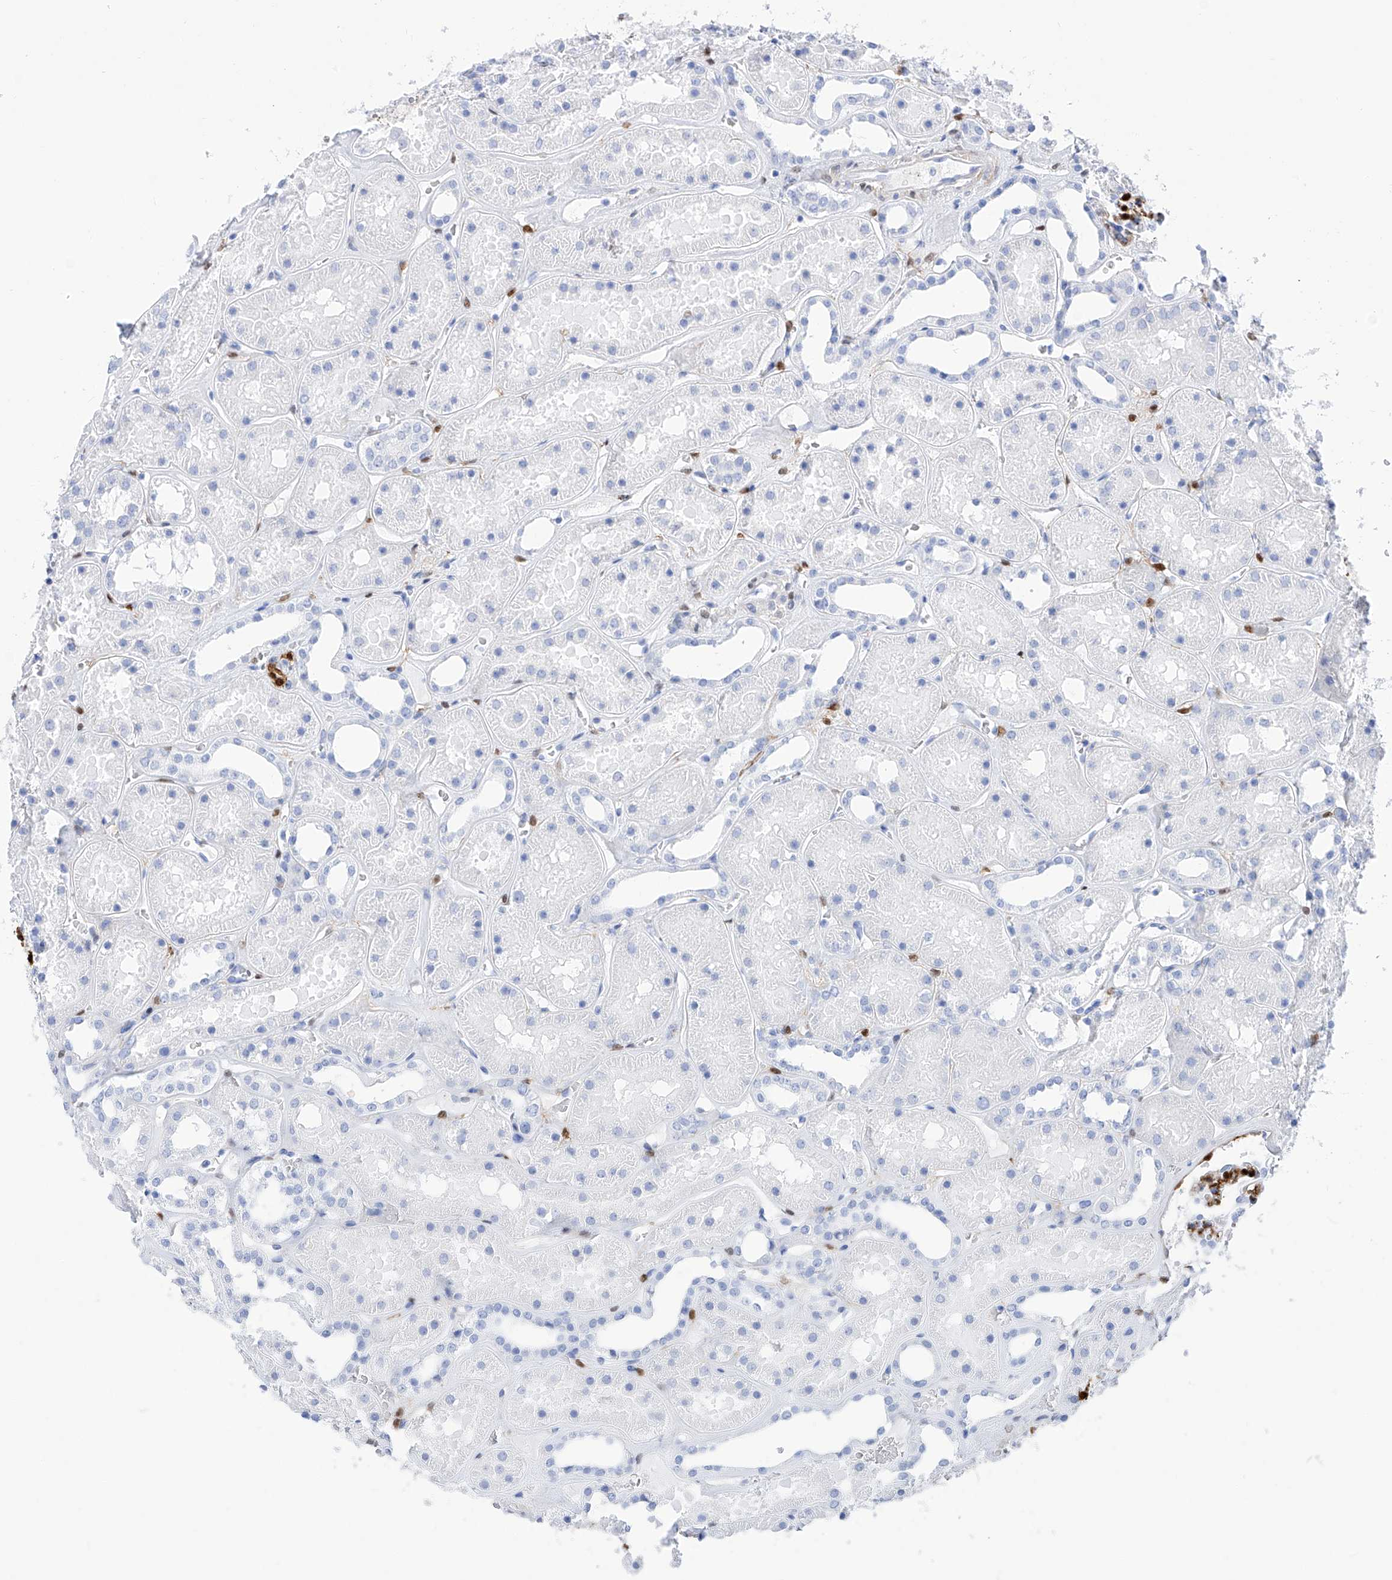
{"staining": {"intensity": "strong", "quantity": "<25%", "location": "cytoplasmic/membranous,nuclear"}, "tissue": "kidney", "cell_type": "Cells in glomeruli", "image_type": "normal", "snomed": [{"axis": "morphology", "description": "Normal tissue, NOS"}, {"axis": "topography", "description": "Kidney"}], "caption": "Normal kidney was stained to show a protein in brown. There is medium levels of strong cytoplasmic/membranous,nuclear expression in approximately <25% of cells in glomeruli. (DAB = brown stain, brightfield microscopy at high magnification).", "gene": "TRPC7", "patient": {"sex": "female", "age": 41}}